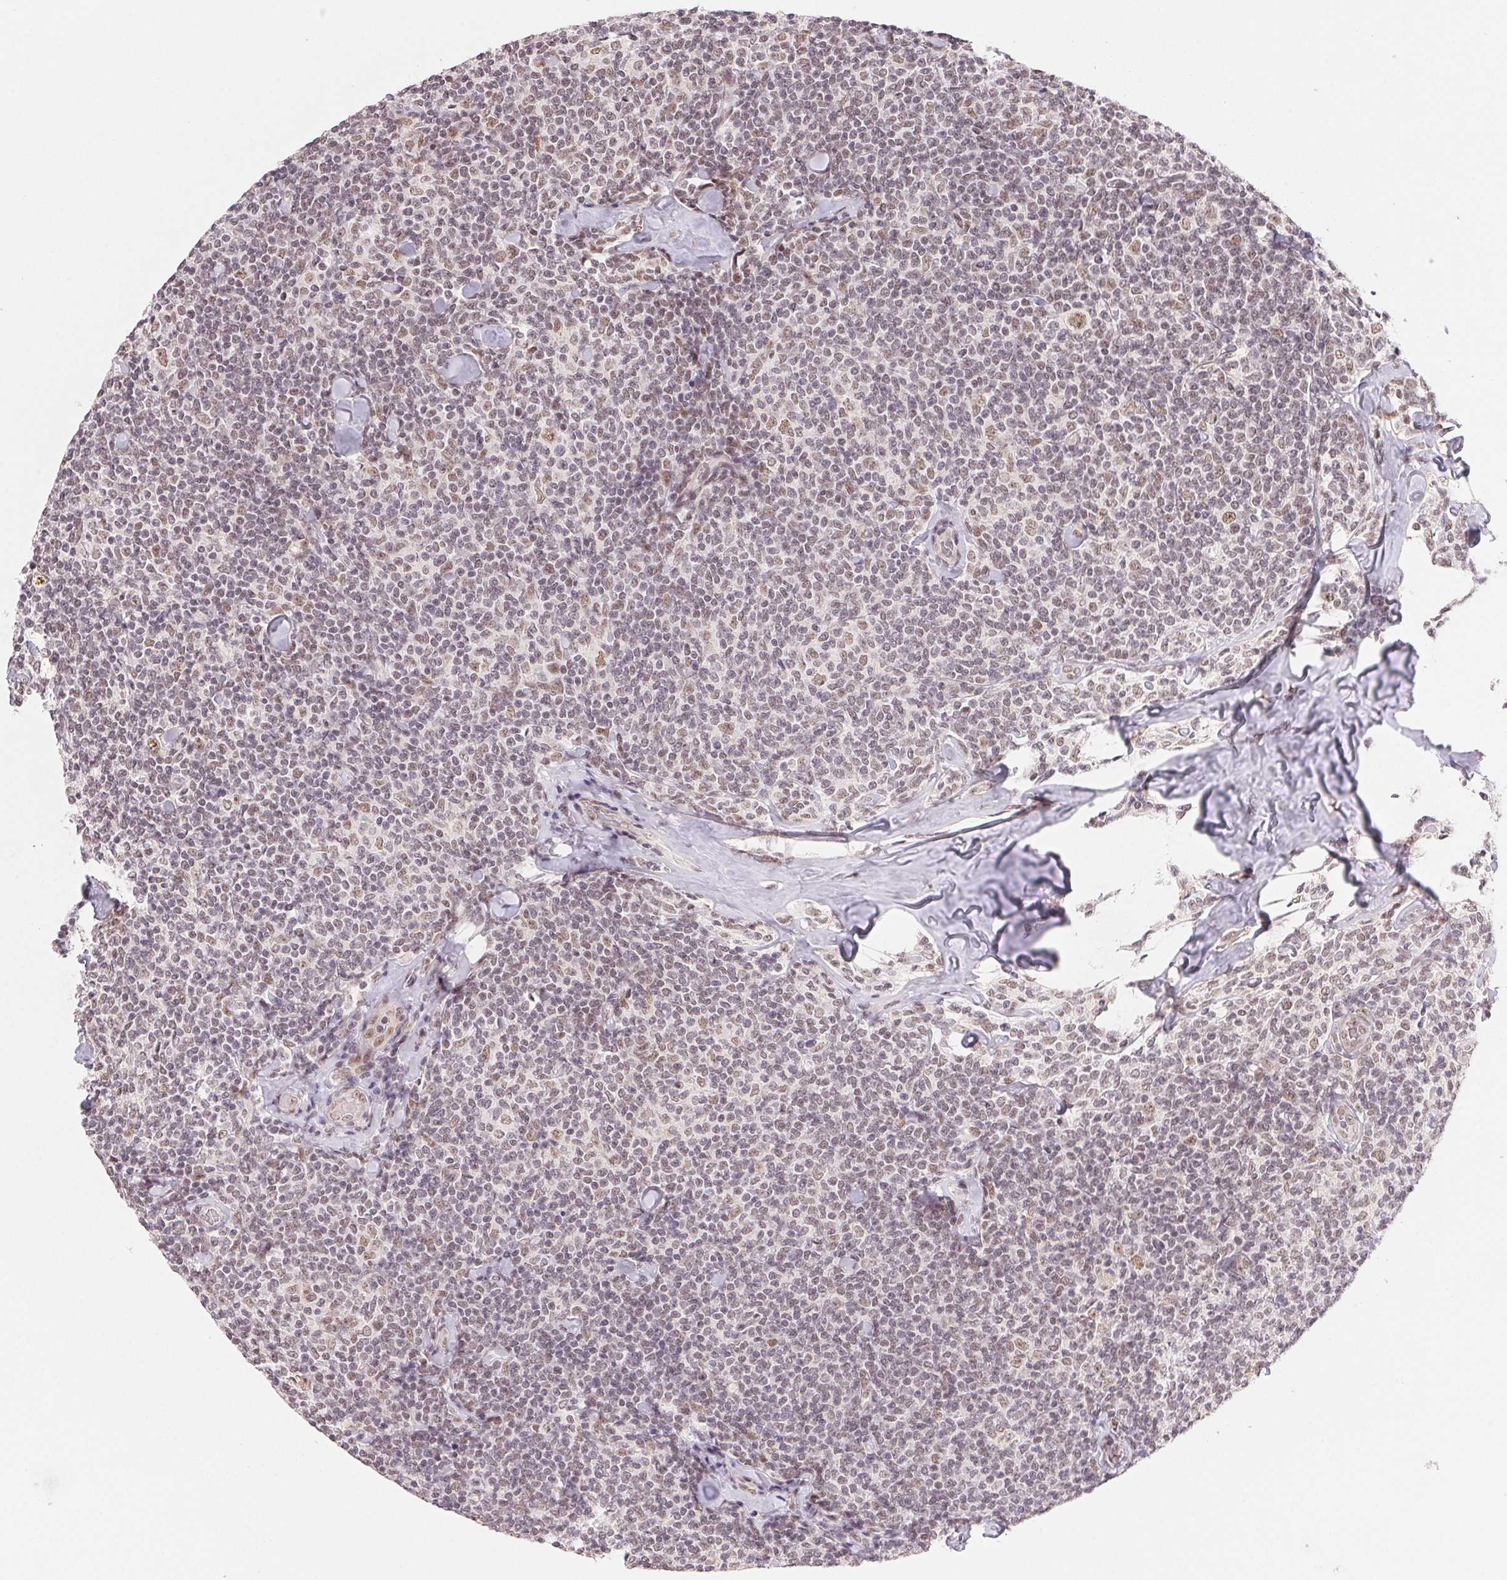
{"staining": {"intensity": "moderate", "quantity": "25%-75%", "location": "nuclear"}, "tissue": "lymphoma", "cell_type": "Tumor cells", "image_type": "cancer", "snomed": [{"axis": "morphology", "description": "Malignant lymphoma, non-Hodgkin's type, Low grade"}, {"axis": "topography", "description": "Lymph node"}], "caption": "Immunohistochemical staining of malignant lymphoma, non-Hodgkin's type (low-grade) displays moderate nuclear protein expression in approximately 25%-75% of tumor cells.", "gene": "PRPF18", "patient": {"sex": "female", "age": 56}}